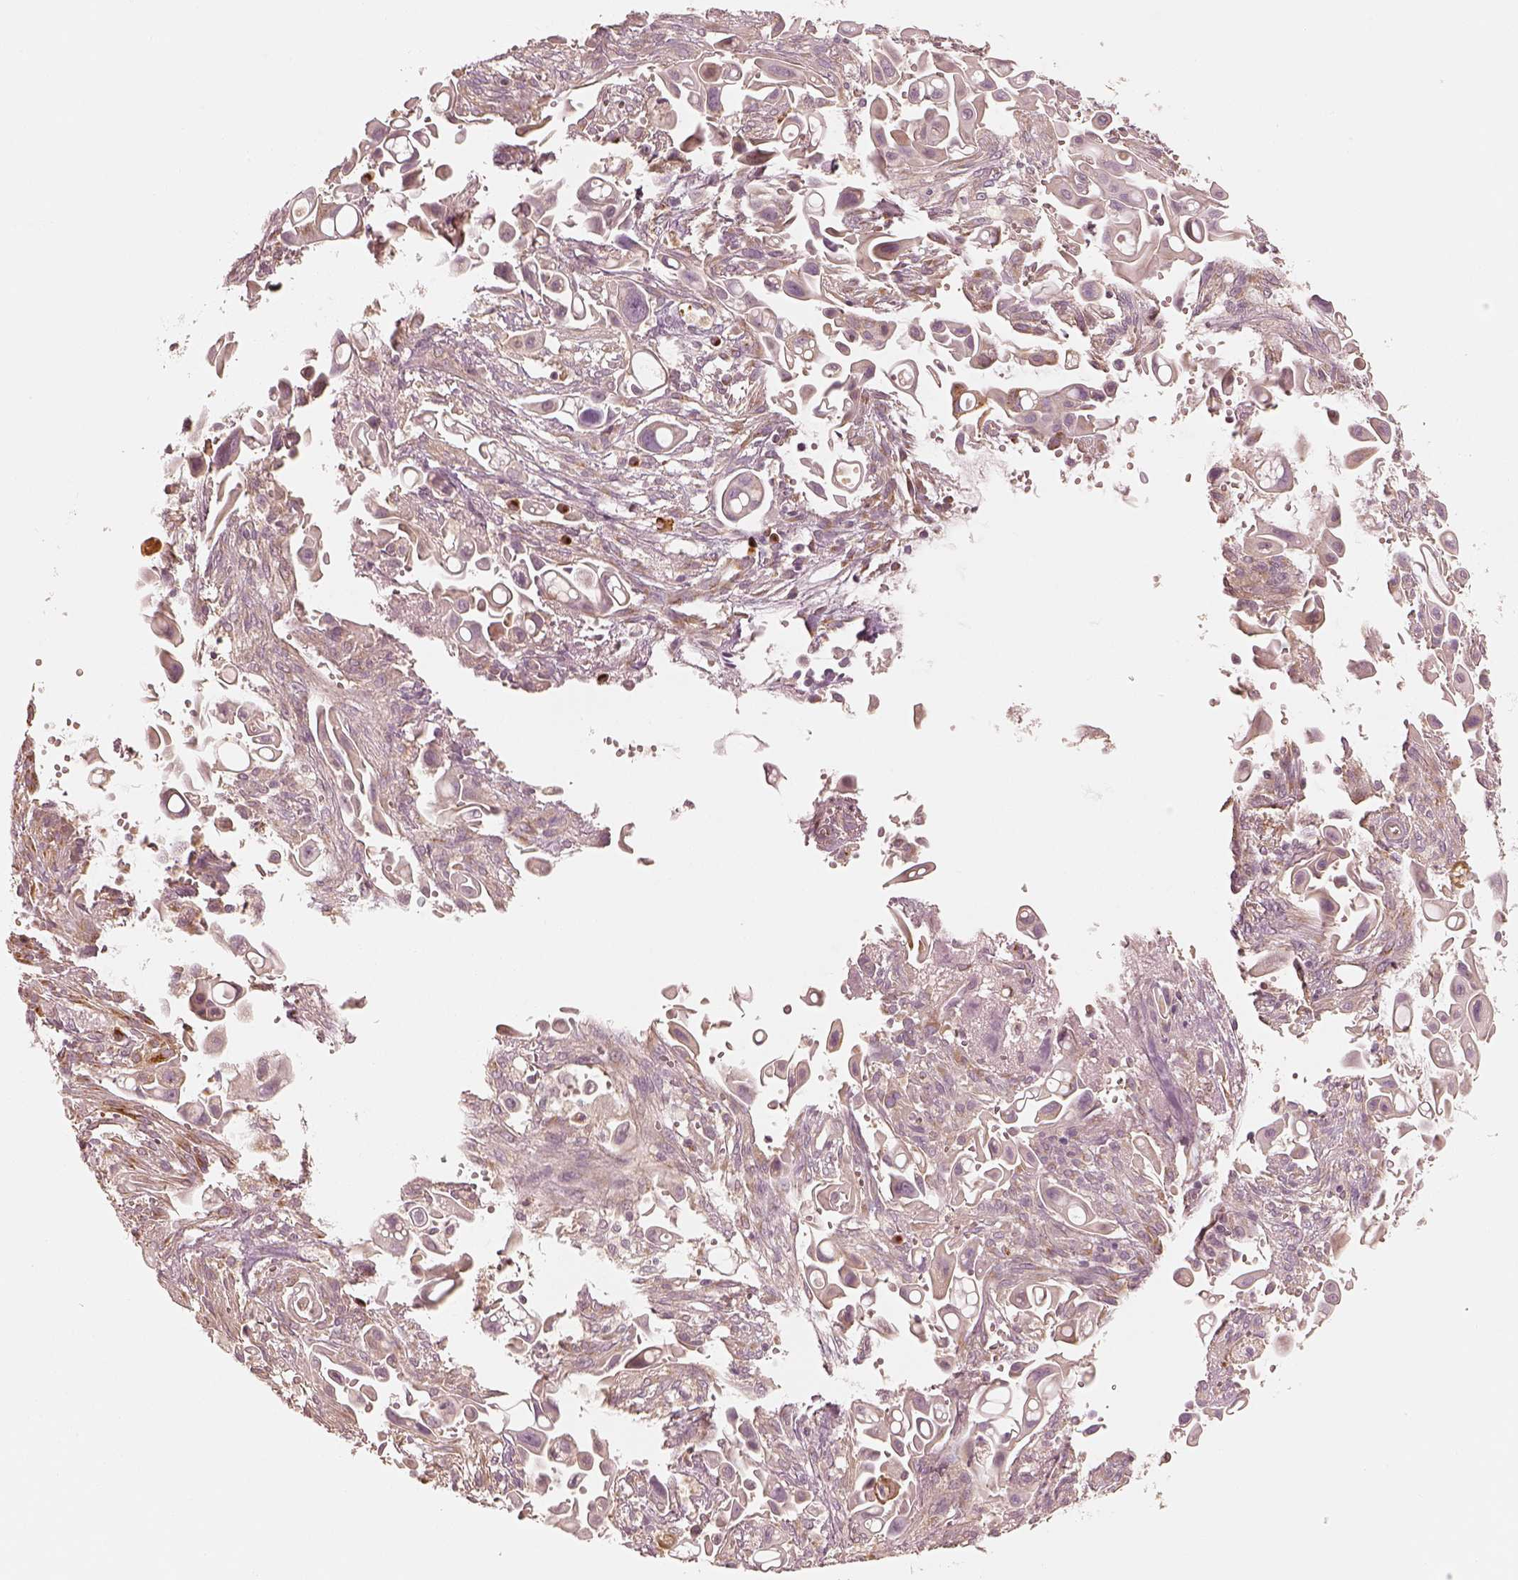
{"staining": {"intensity": "negative", "quantity": "none", "location": "none"}, "tissue": "pancreatic cancer", "cell_type": "Tumor cells", "image_type": "cancer", "snomed": [{"axis": "morphology", "description": "Adenocarcinoma, NOS"}, {"axis": "topography", "description": "Pancreas"}], "caption": "Image shows no protein staining in tumor cells of adenocarcinoma (pancreatic) tissue. (DAB IHC visualized using brightfield microscopy, high magnification).", "gene": "GORASP2", "patient": {"sex": "male", "age": 50}}